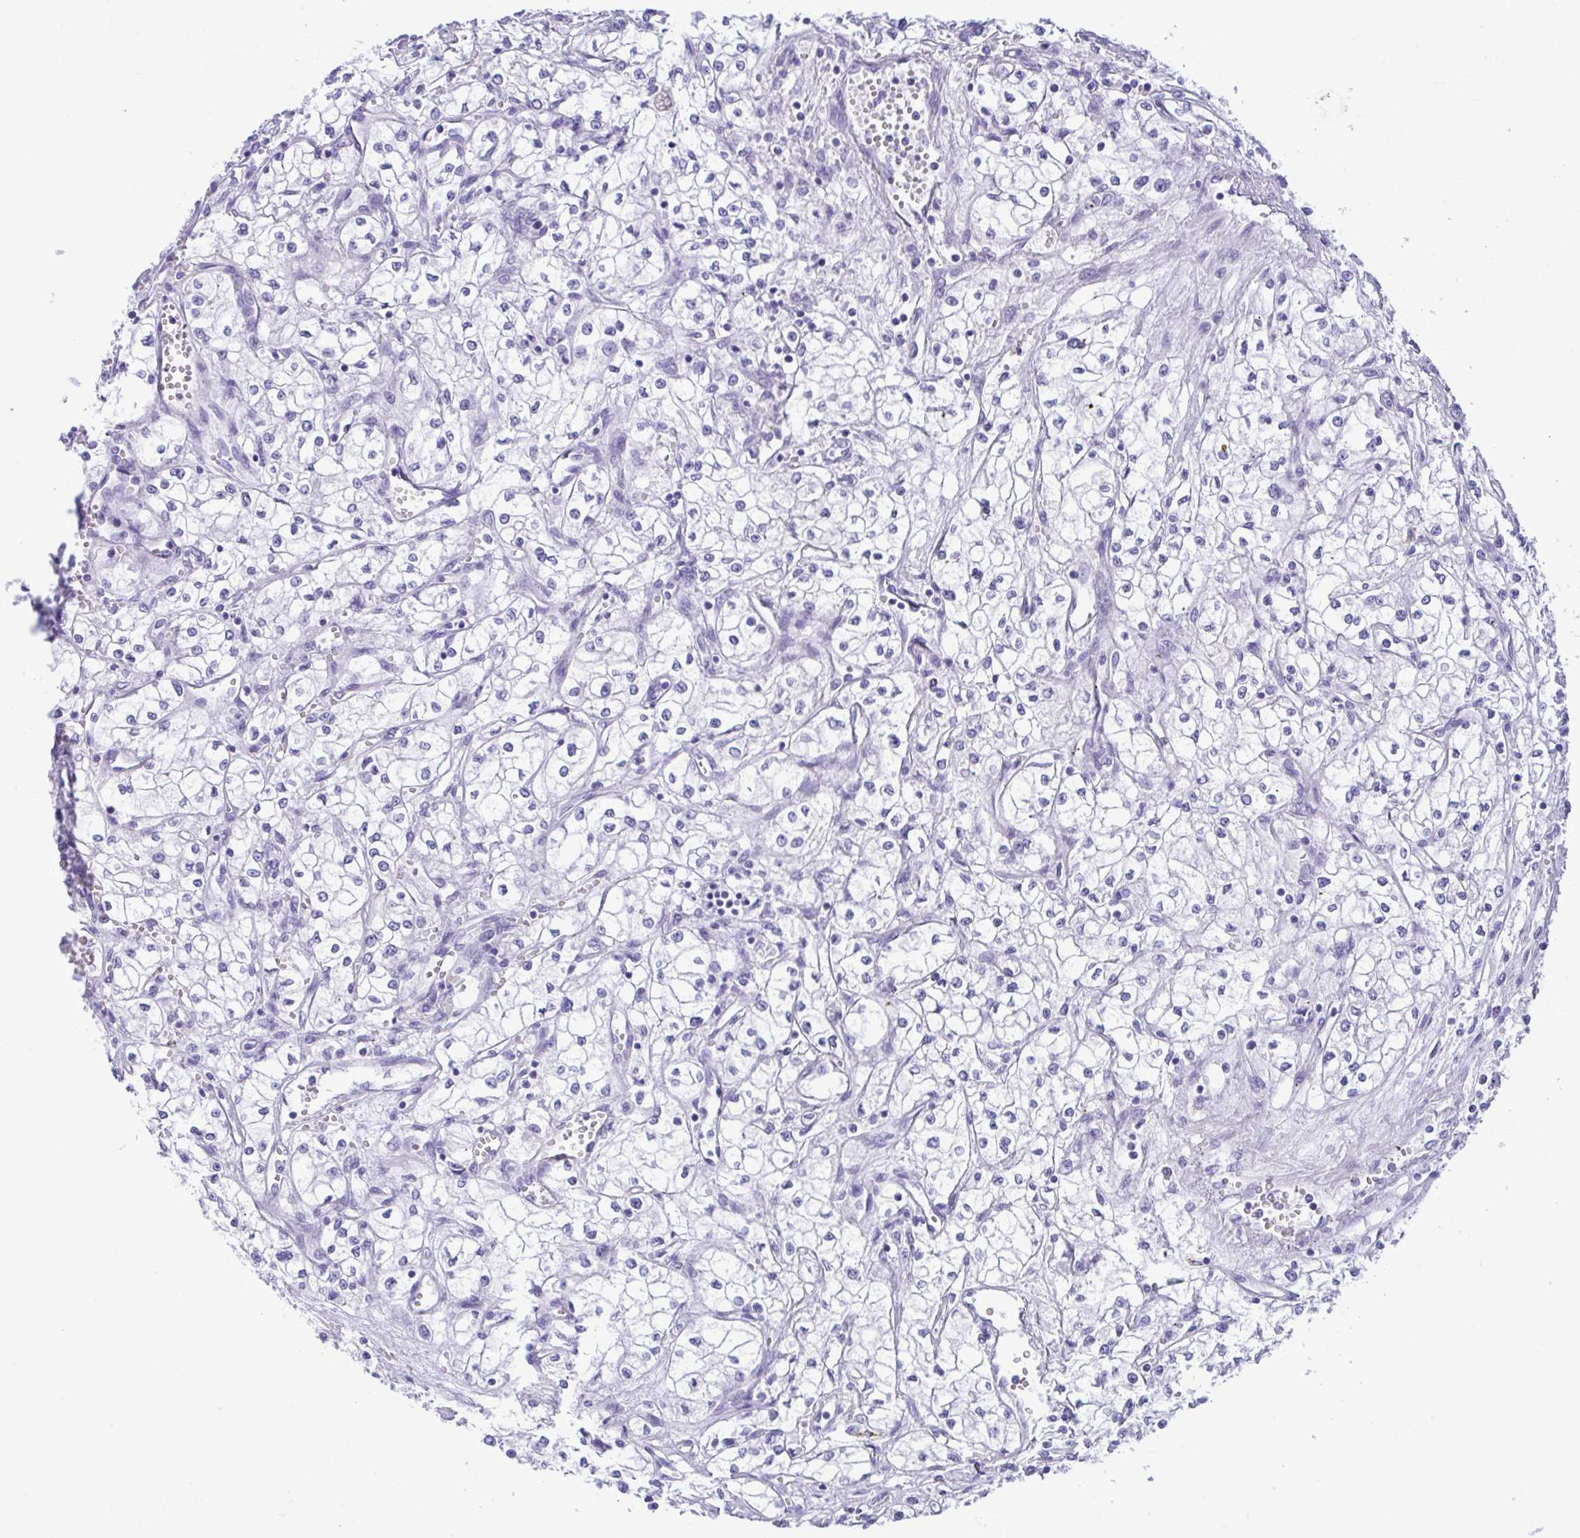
{"staining": {"intensity": "negative", "quantity": "none", "location": "none"}, "tissue": "renal cancer", "cell_type": "Tumor cells", "image_type": "cancer", "snomed": [{"axis": "morphology", "description": "Adenocarcinoma, NOS"}, {"axis": "topography", "description": "Kidney"}], "caption": "DAB immunohistochemical staining of human renal cancer shows no significant expression in tumor cells. (Stains: DAB (3,3'-diaminobenzidine) IHC with hematoxylin counter stain, Microscopy: brightfield microscopy at high magnification).", "gene": "RRM2", "patient": {"sex": "male", "age": 59}}